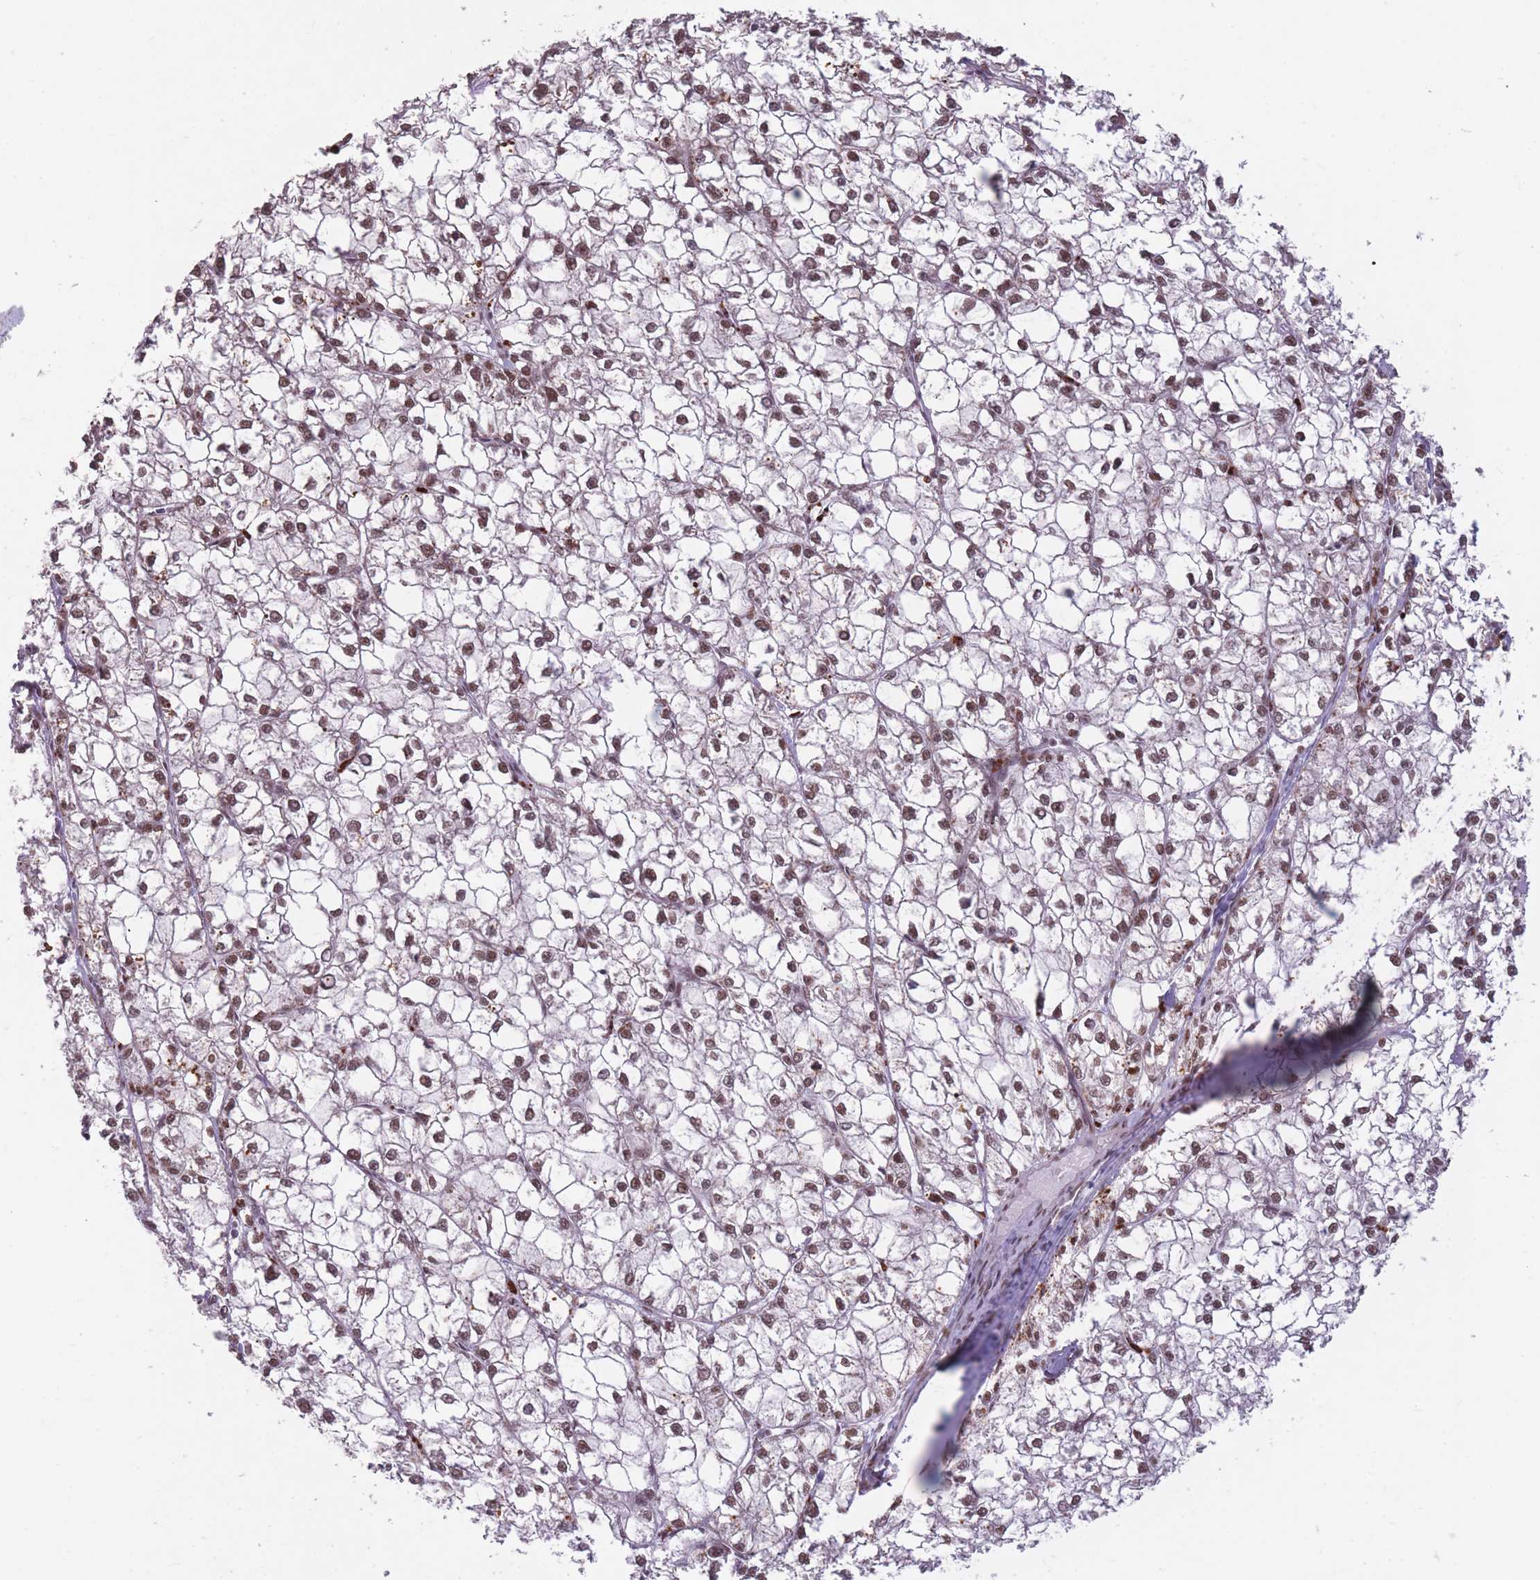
{"staining": {"intensity": "moderate", "quantity": ">75%", "location": "nuclear"}, "tissue": "liver cancer", "cell_type": "Tumor cells", "image_type": "cancer", "snomed": [{"axis": "morphology", "description": "Carcinoma, Hepatocellular, NOS"}, {"axis": "topography", "description": "Liver"}], "caption": "Moderate nuclear expression for a protein is present in about >75% of tumor cells of liver hepatocellular carcinoma using immunohistochemistry.", "gene": "HNRNPUL1", "patient": {"sex": "female", "age": 43}}